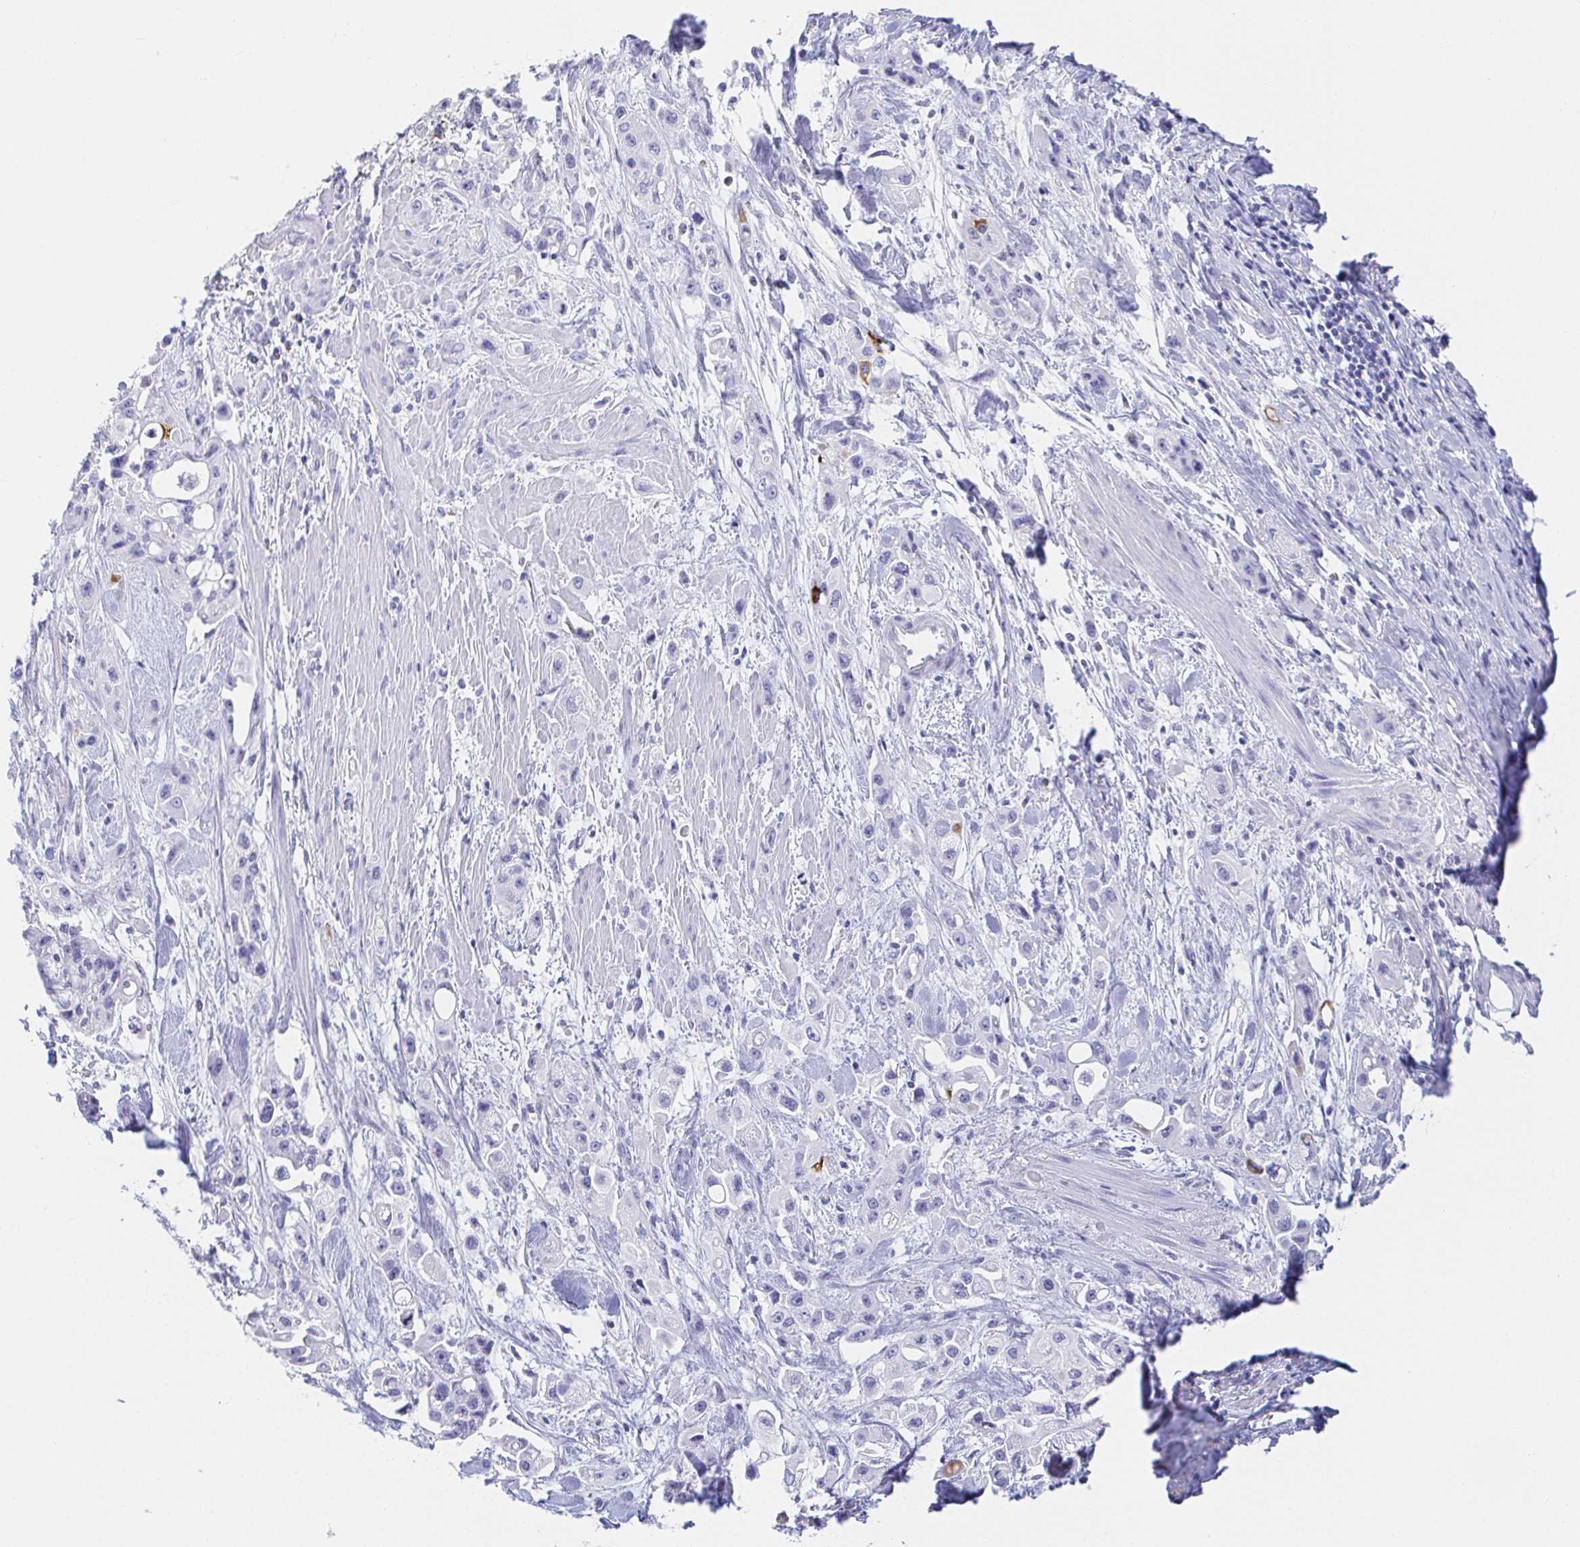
{"staining": {"intensity": "negative", "quantity": "none", "location": "none"}, "tissue": "pancreatic cancer", "cell_type": "Tumor cells", "image_type": "cancer", "snomed": [{"axis": "morphology", "description": "Adenocarcinoma, NOS"}, {"axis": "topography", "description": "Pancreas"}], "caption": "An IHC photomicrograph of pancreatic cancer is shown. There is no staining in tumor cells of pancreatic cancer.", "gene": "PDE6B", "patient": {"sex": "female", "age": 66}}